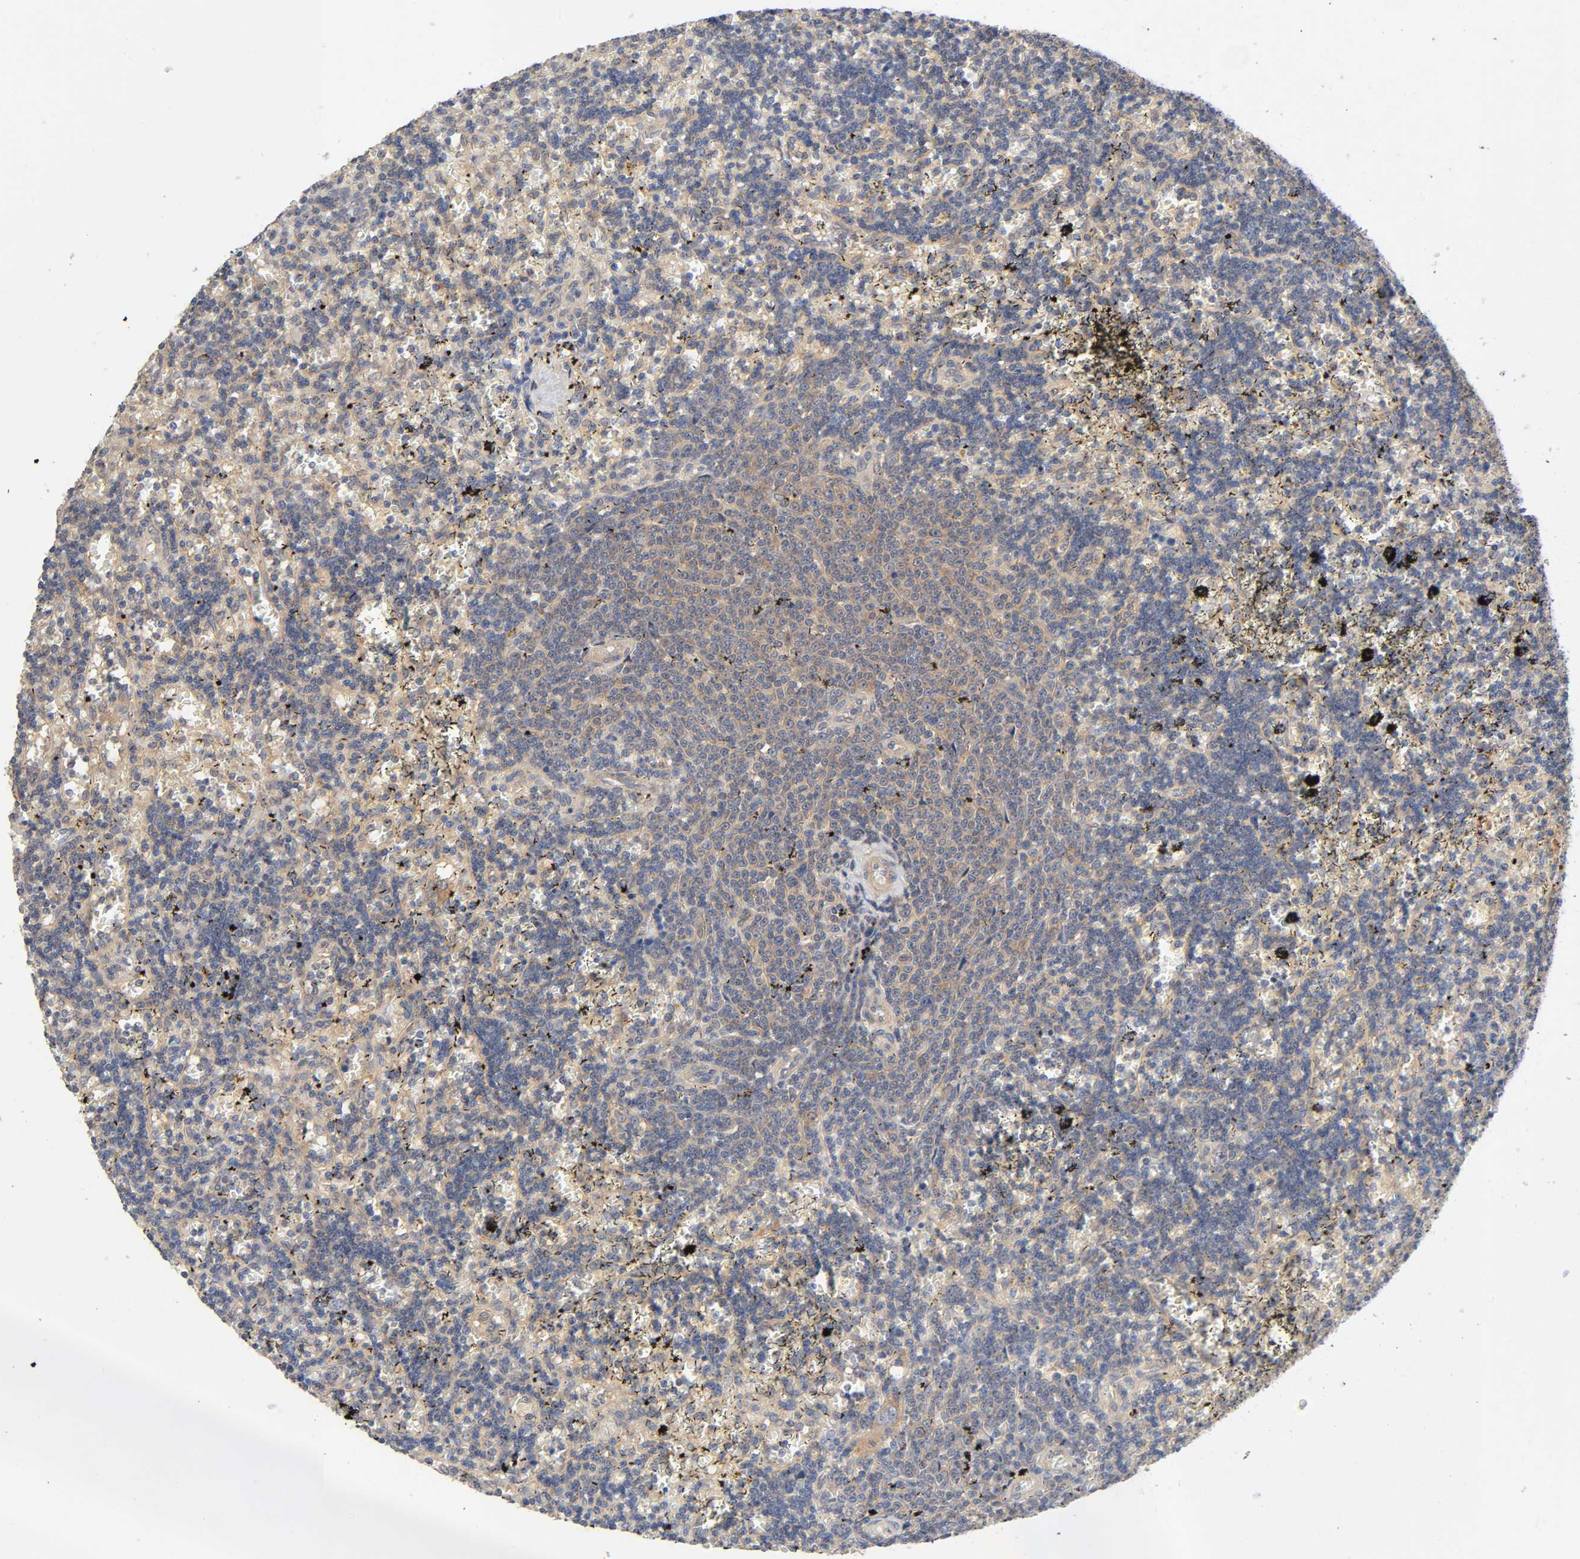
{"staining": {"intensity": "moderate", "quantity": ">75%", "location": "cytoplasmic/membranous"}, "tissue": "lymphoma", "cell_type": "Tumor cells", "image_type": "cancer", "snomed": [{"axis": "morphology", "description": "Malignant lymphoma, non-Hodgkin's type, Low grade"}, {"axis": "topography", "description": "Spleen"}], "caption": "Immunohistochemical staining of human malignant lymphoma, non-Hodgkin's type (low-grade) demonstrates moderate cytoplasmic/membranous protein positivity in approximately >75% of tumor cells.", "gene": "CPB2", "patient": {"sex": "male", "age": 60}}